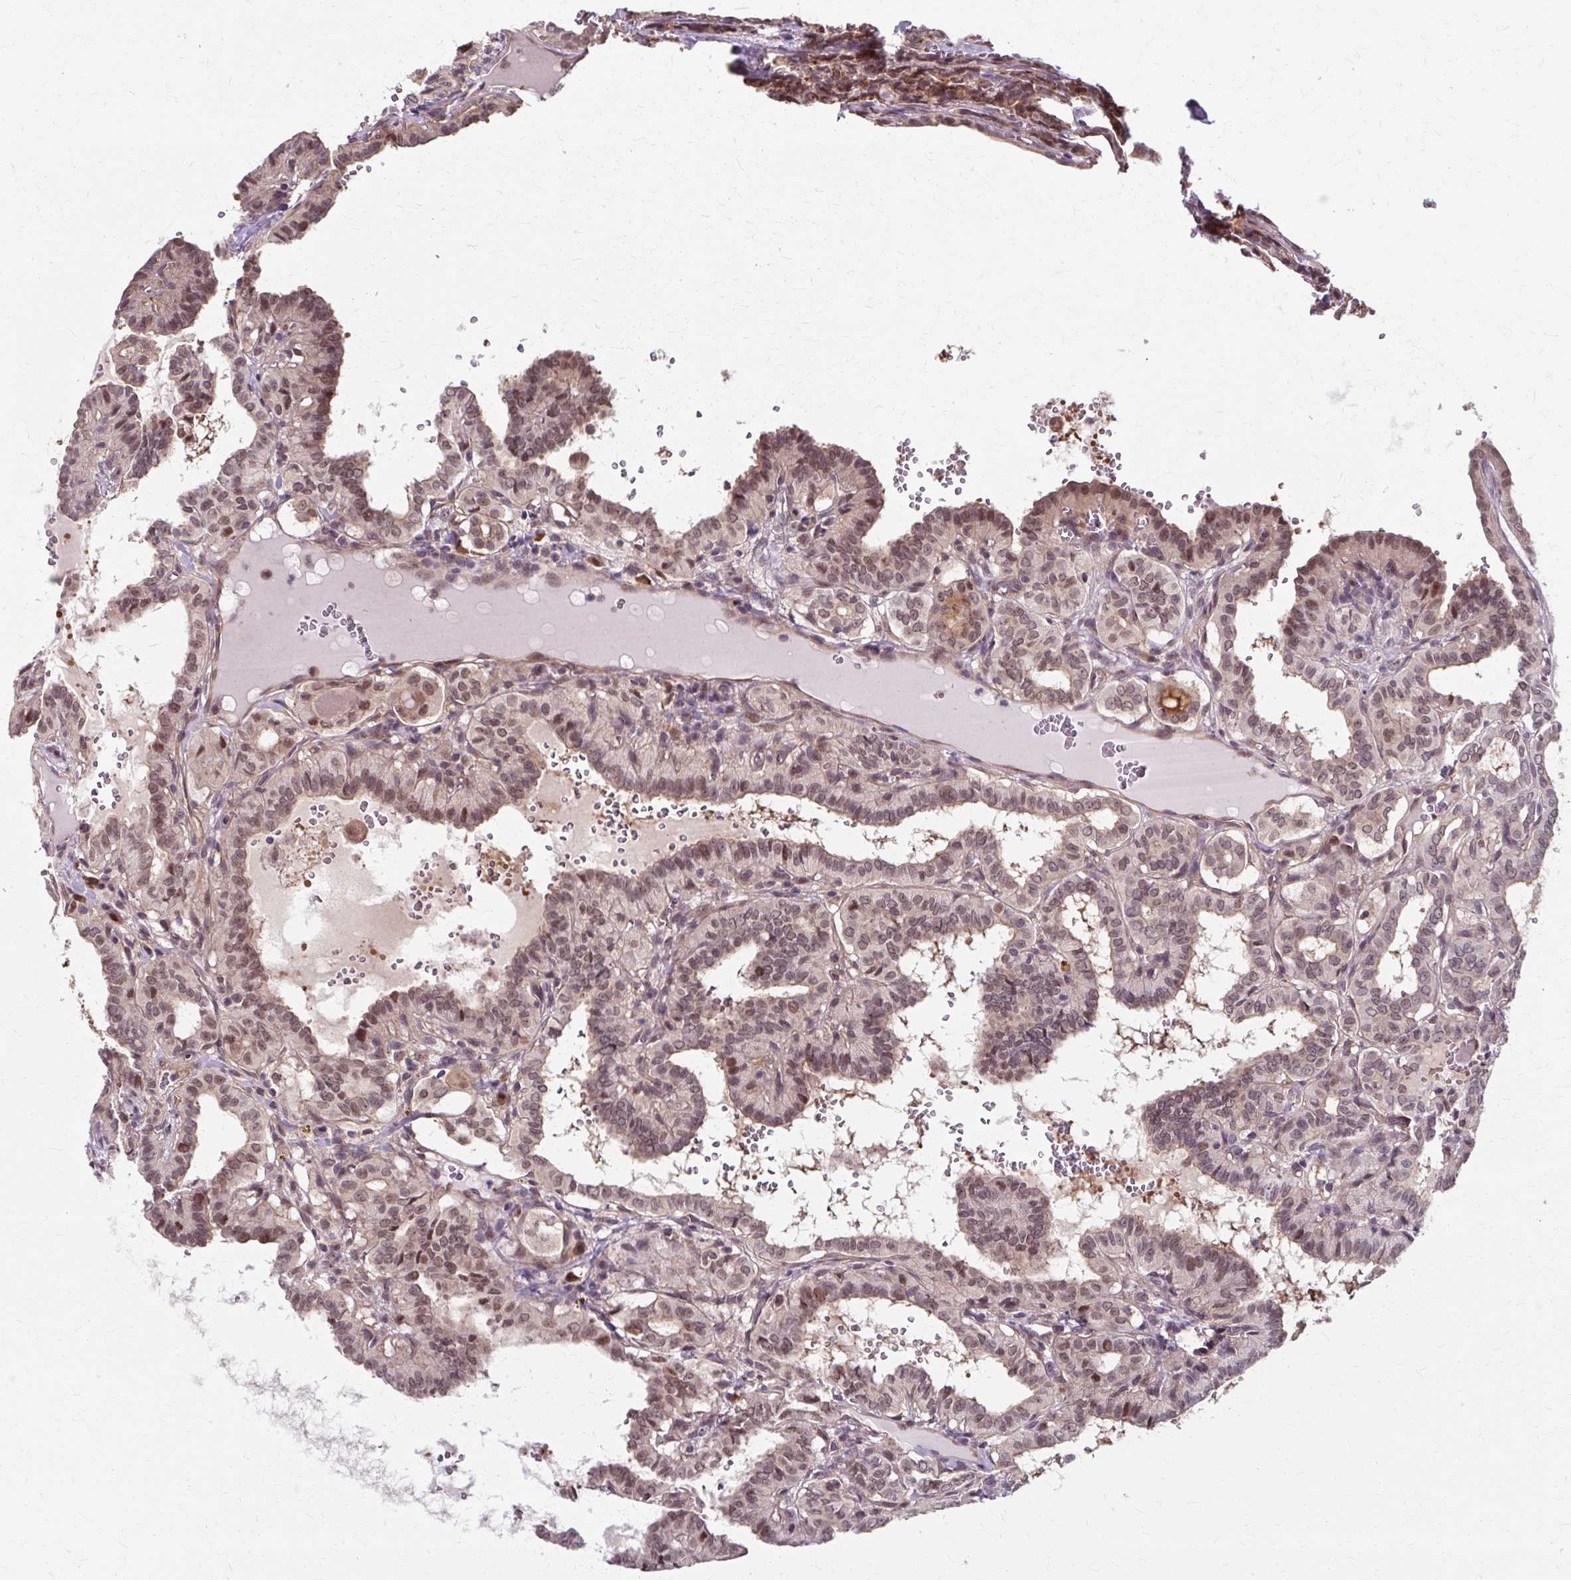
{"staining": {"intensity": "weak", "quantity": ">75%", "location": "nuclear"}, "tissue": "thyroid cancer", "cell_type": "Tumor cells", "image_type": "cancer", "snomed": [{"axis": "morphology", "description": "Papillary adenocarcinoma, NOS"}, {"axis": "topography", "description": "Thyroid gland"}], "caption": "About >75% of tumor cells in human thyroid cancer display weak nuclear protein expression as visualized by brown immunohistochemical staining.", "gene": "ZNF555", "patient": {"sex": "female", "age": 21}}